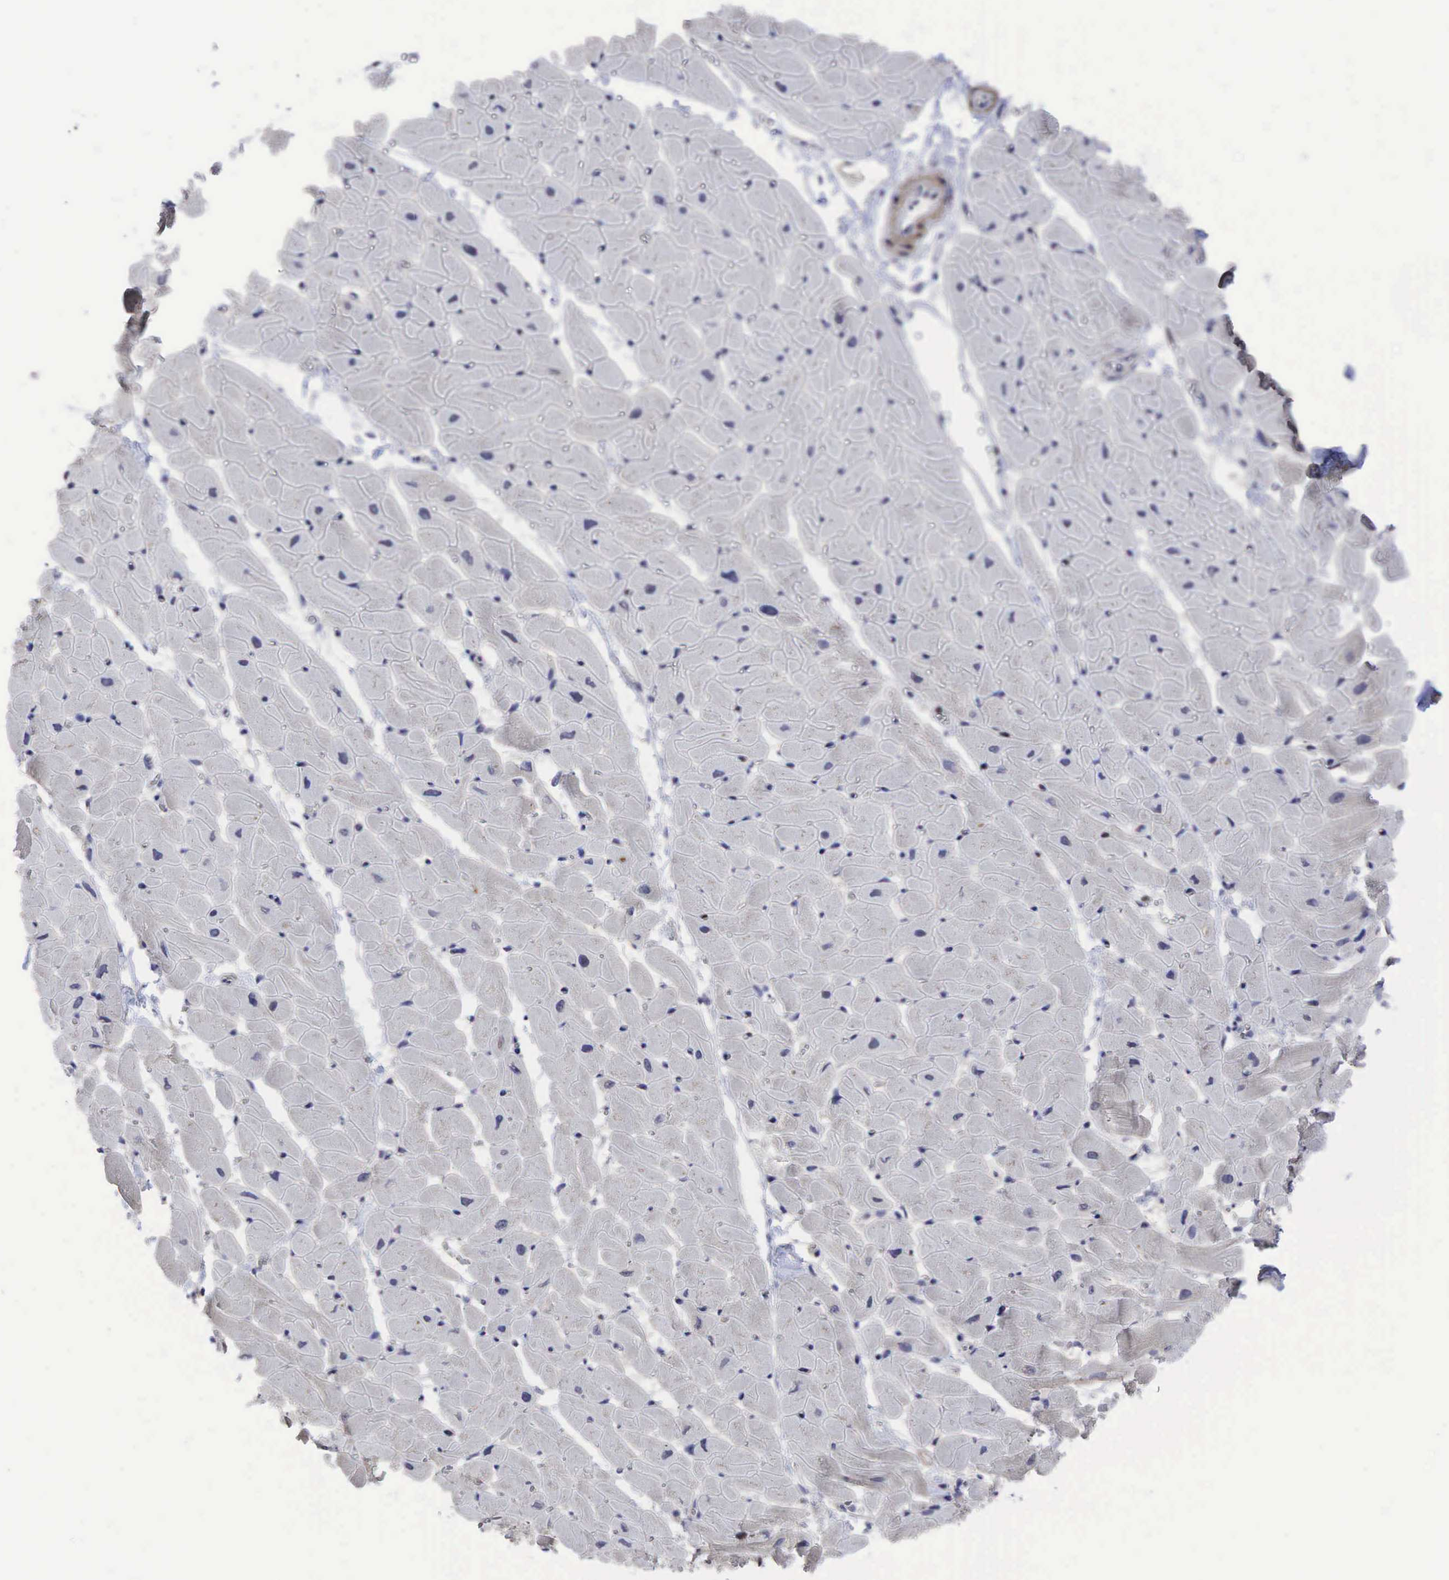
{"staining": {"intensity": "negative", "quantity": "none", "location": "none"}, "tissue": "heart muscle", "cell_type": "Cardiomyocytes", "image_type": "normal", "snomed": [{"axis": "morphology", "description": "Normal tissue, NOS"}, {"axis": "topography", "description": "Heart"}], "caption": "DAB immunohistochemical staining of normal human heart muscle shows no significant expression in cardiomyocytes. The staining was performed using DAB (3,3'-diaminobenzidine) to visualize the protein expression in brown, while the nuclei were stained in blue with hematoxylin (Magnification: 20x).", "gene": "CCND1", "patient": {"sex": "female", "age": 19}}